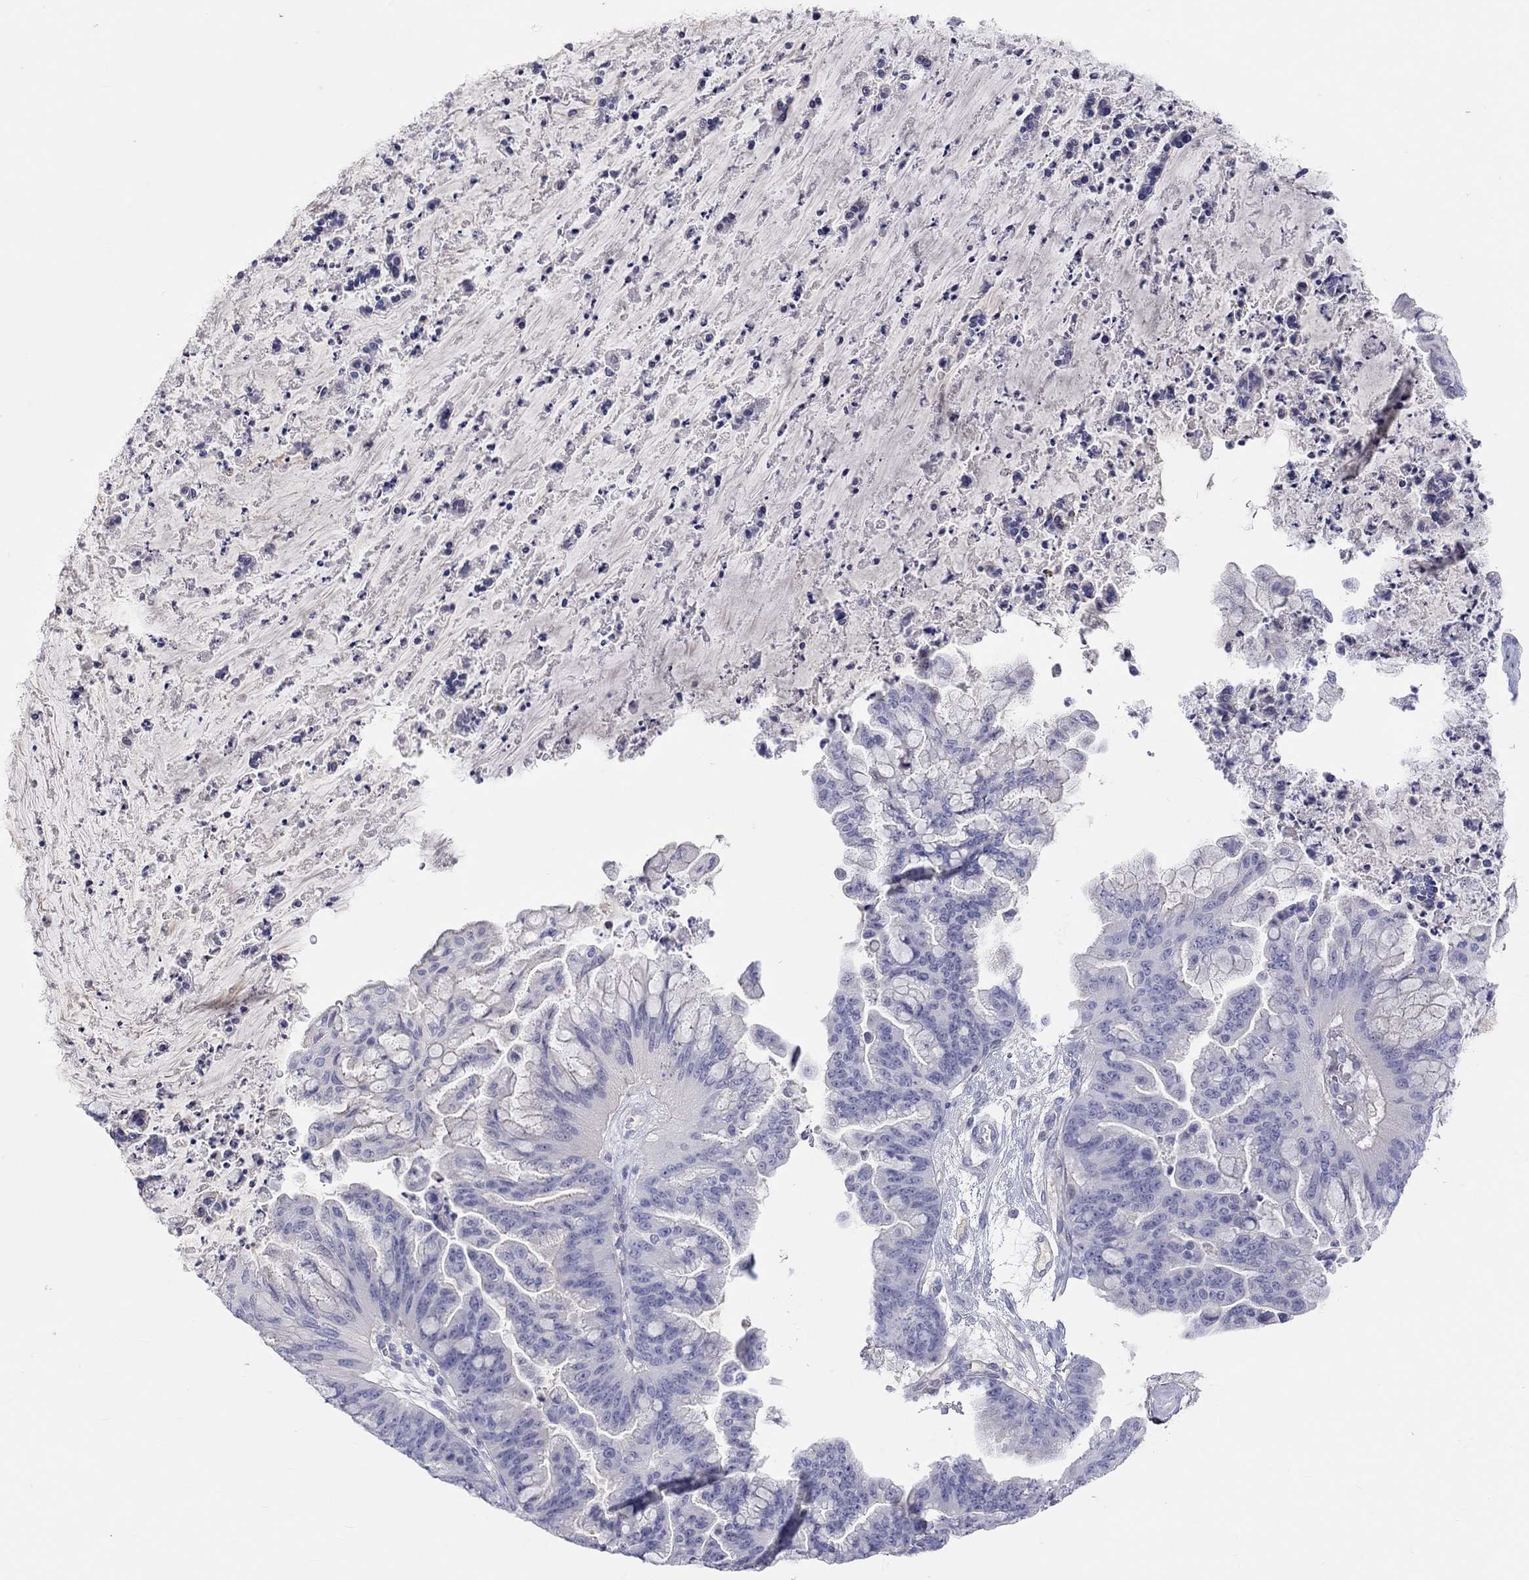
{"staining": {"intensity": "negative", "quantity": "none", "location": "none"}, "tissue": "ovarian cancer", "cell_type": "Tumor cells", "image_type": "cancer", "snomed": [{"axis": "morphology", "description": "Cystadenocarcinoma, mucinous, NOS"}, {"axis": "topography", "description": "Ovary"}], "caption": "The immunohistochemistry (IHC) image has no significant staining in tumor cells of ovarian cancer tissue. The staining is performed using DAB (3,3'-diaminobenzidine) brown chromogen with nuclei counter-stained in using hematoxylin.", "gene": "ST7L", "patient": {"sex": "female", "age": 67}}